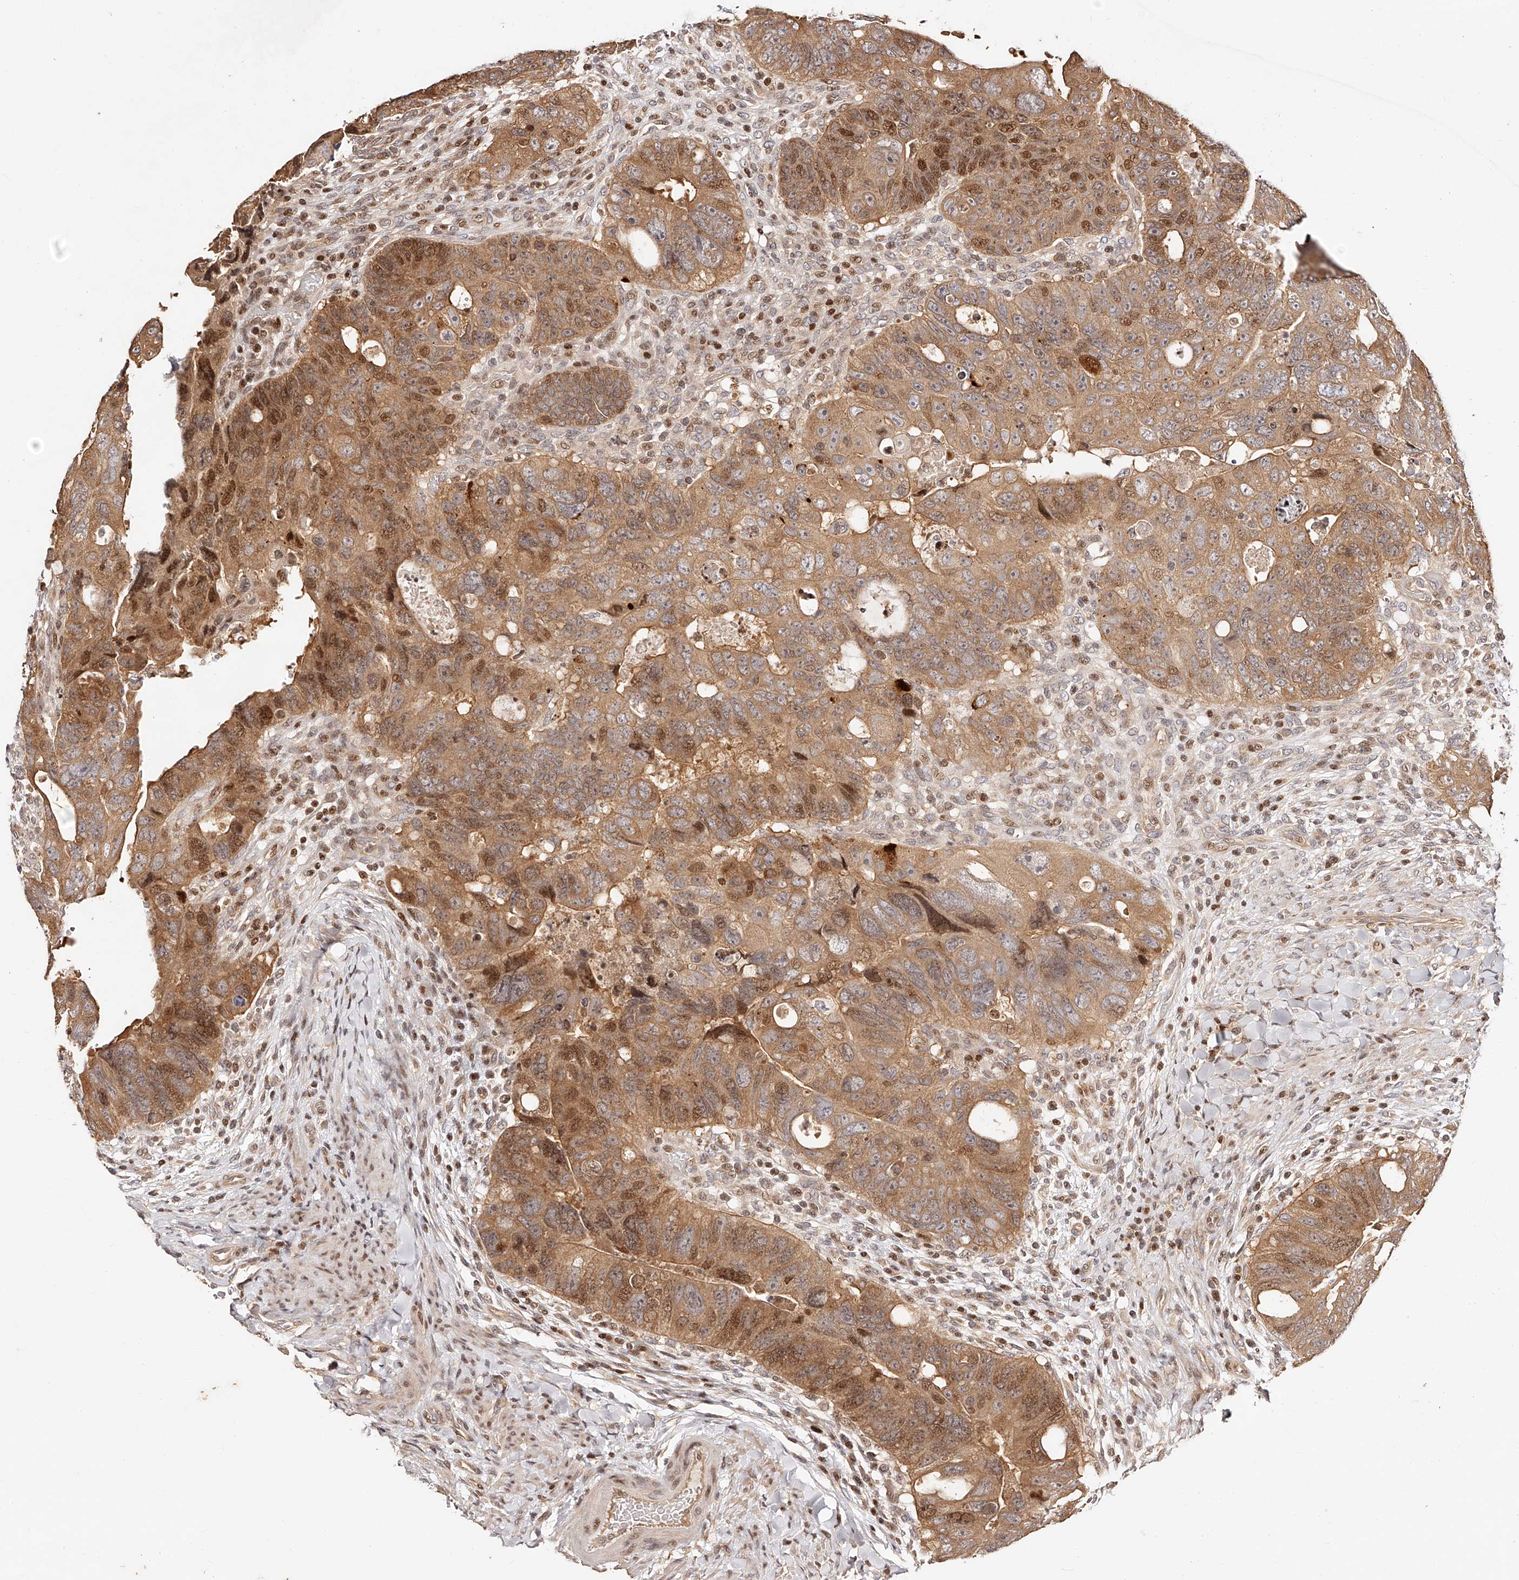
{"staining": {"intensity": "moderate", "quantity": ">75%", "location": "cytoplasmic/membranous,nuclear"}, "tissue": "colorectal cancer", "cell_type": "Tumor cells", "image_type": "cancer", "snomed": [{"axis": "morphology", "description": "Adenocarcinoma, NOS"}, {"axis": "topography", "description": "Rectum"}], "caption": "Protein analysis of colorectal cancer tissue exhibits moderate cytoplasmic/membranous and nuclear expression in about >75% of tumor cells. (Brightfield microscopy of DAB IHC at high magnification).", "gene": "PFDN2", "patient": {"sex": "male", "age": 59}}